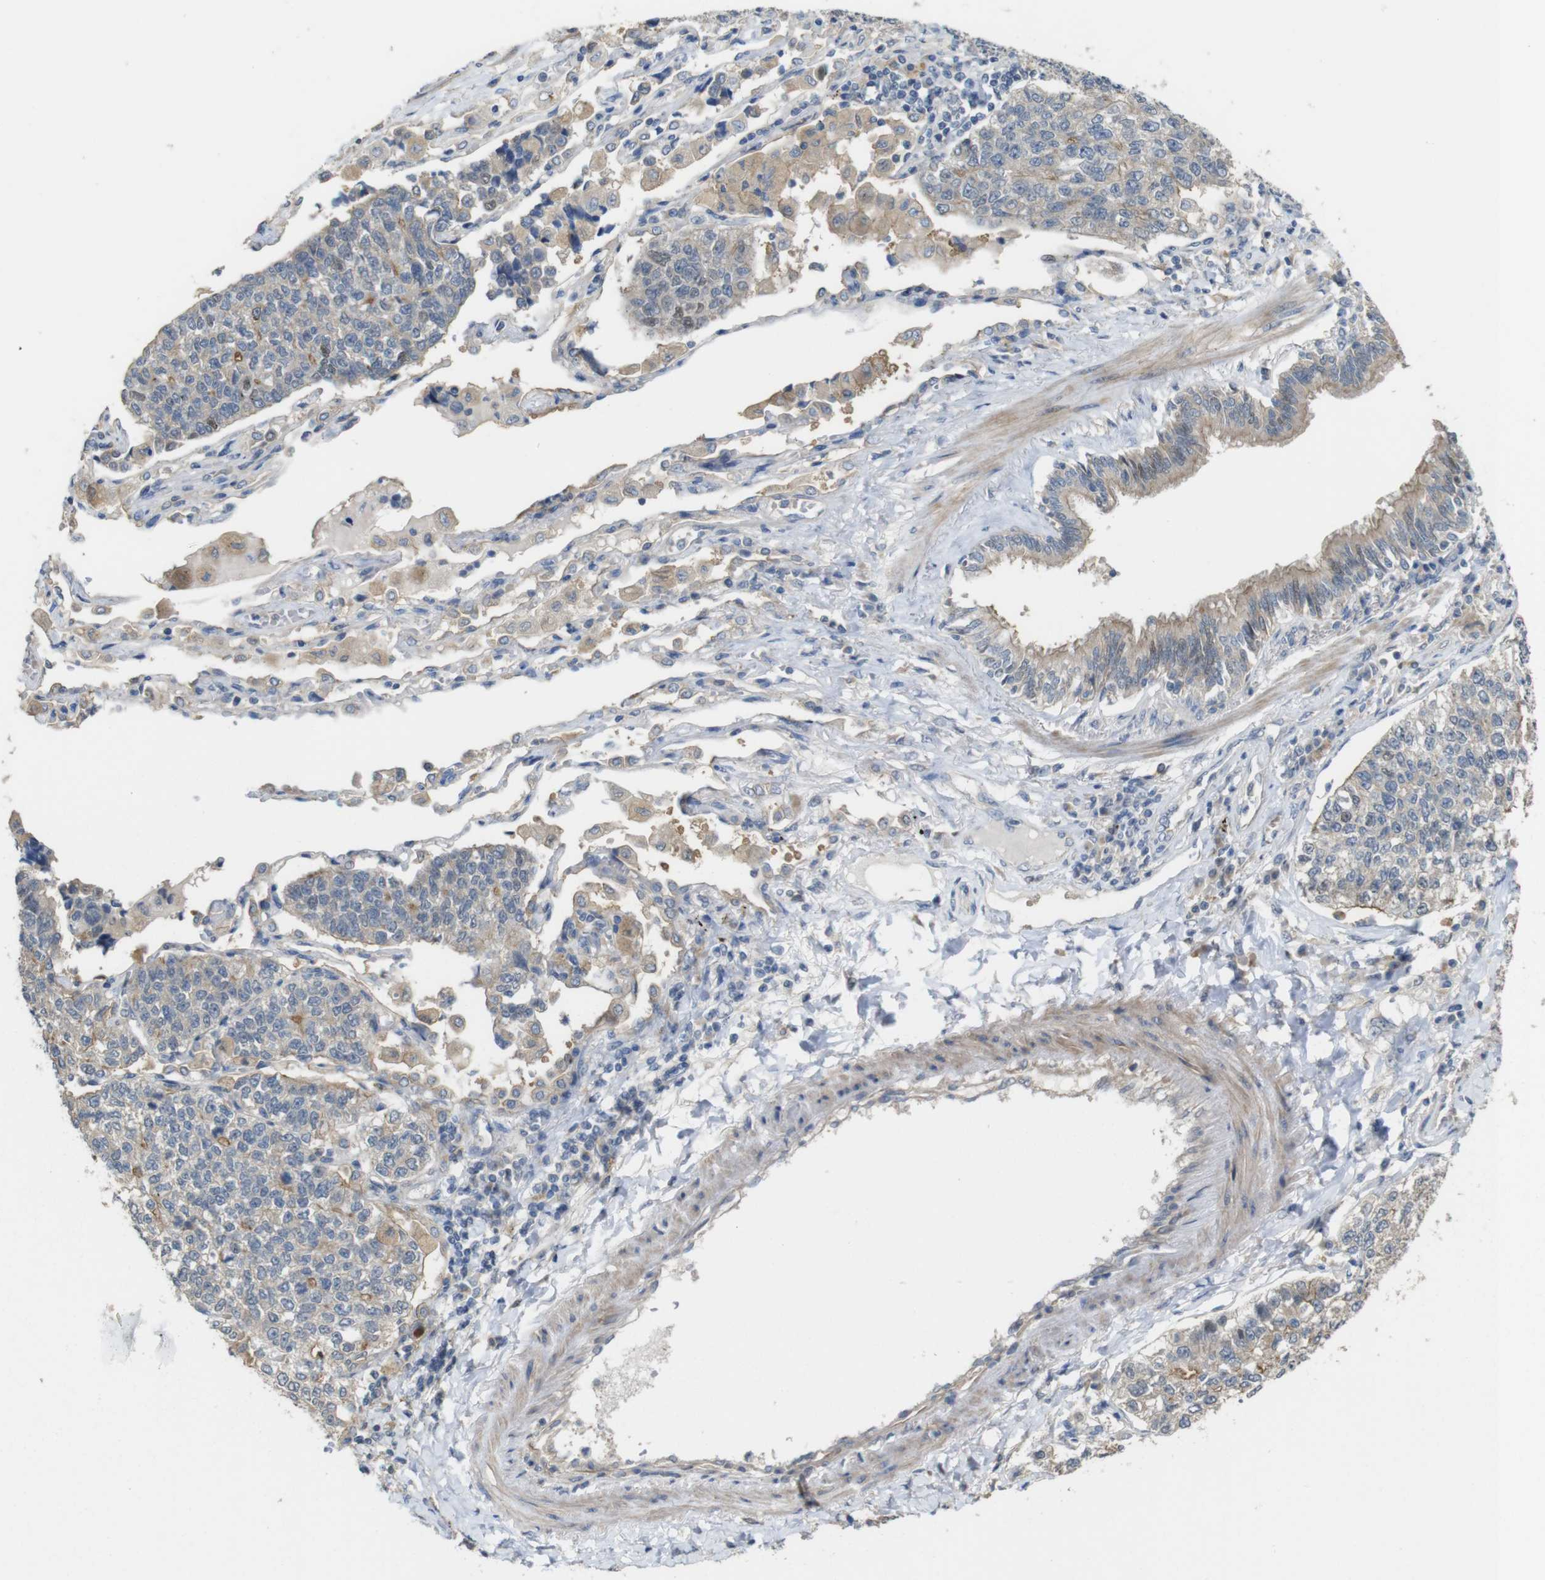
{"staining": {"intensity": "moderate", "quantity": "<25%", "location": "cytoplasmic/membranous"}, "tissue": "lung cancer", "cell_type": "Tumor cells", "image_type": "cancer", "snomed": [{"axis": "morphology", "description": "Adenocarcinoma, NOS"}, {"axis": "topography", "description": "Lung"}], "caption": "The image exhibits immunohistochemical staining of lung adenocarcinoma. There is moderate cytoplasmic/membranous positivity is present in approximately <25% of tumor cells.", "gene": "CDC34", "patient": {"sex": "male", "age": 49}}